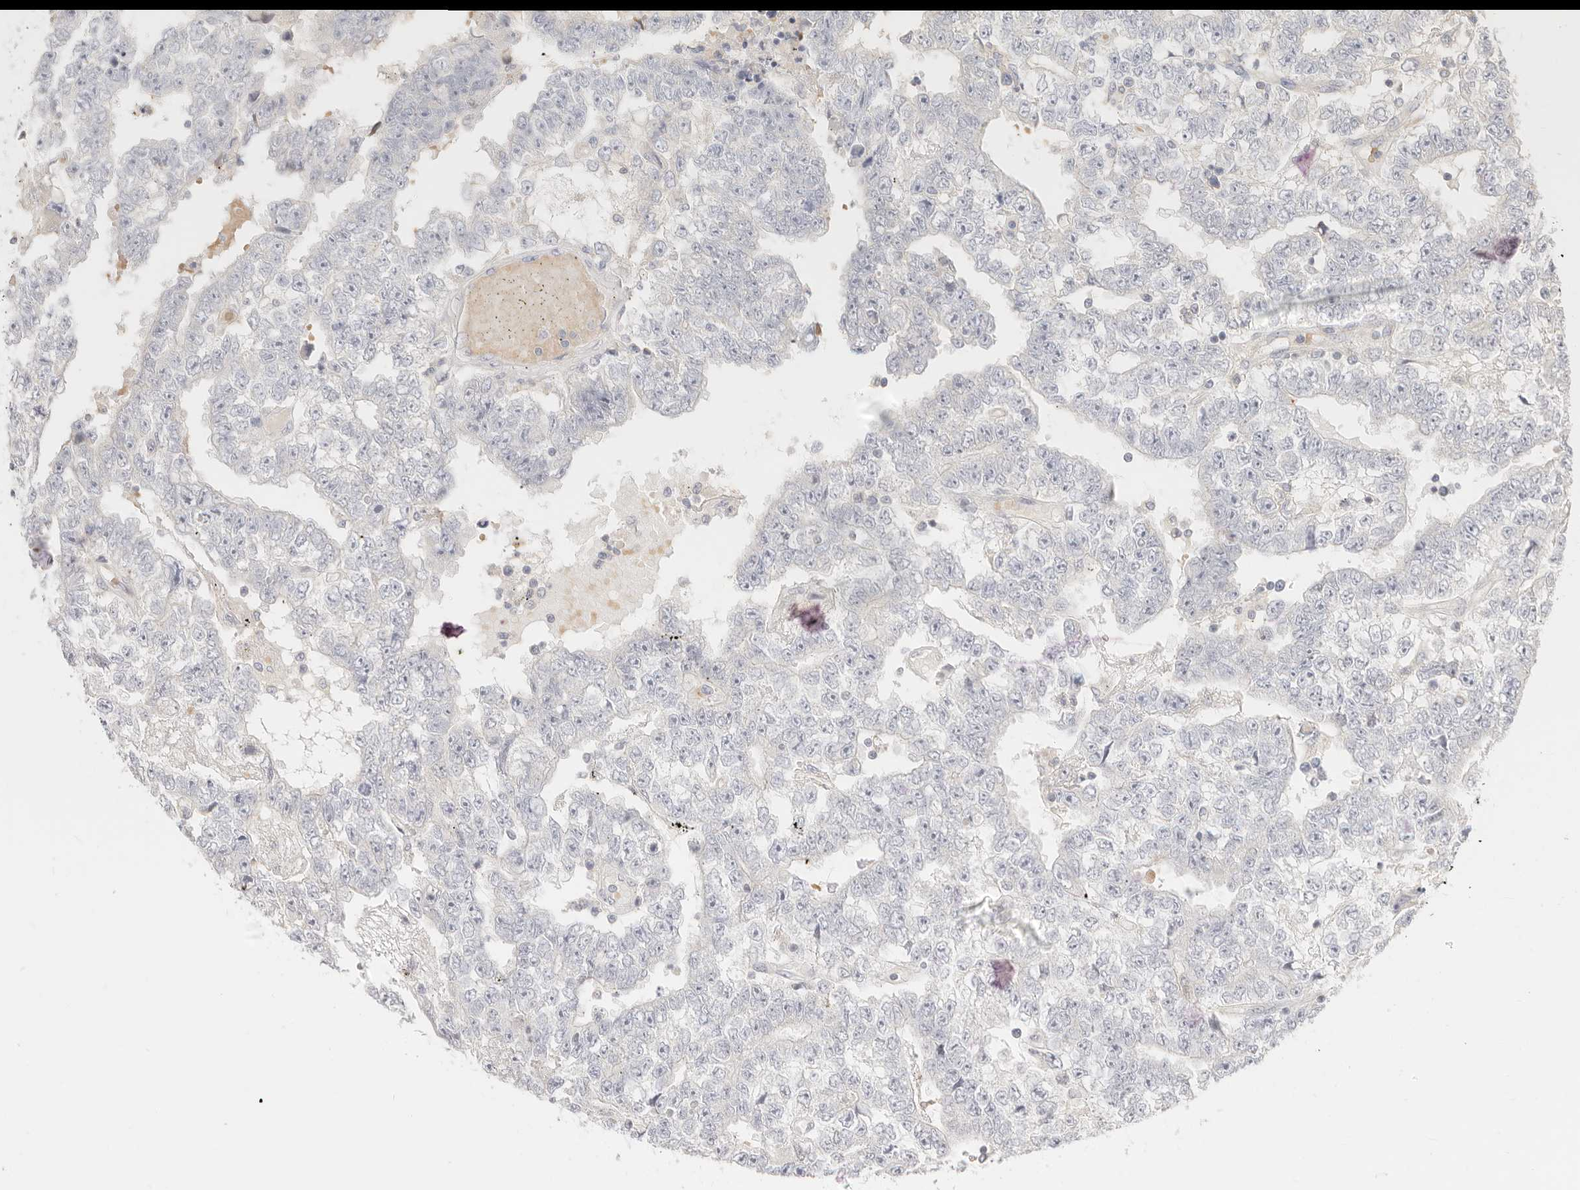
{"staining": {"intensity": "negative", "quantity": "none", "location": "none"}, "tissue": "testis cancer", "cell_type": "Tumor cells", "image_type": "cancer", "snomed": [{"axis": "morphology", "description": "Carcinoma, Embryonal, NOS"}, {"axis": "topography", "description": "Testis"}], "caption": "Testis cancer (embryonal carcinoma) was stained to show a protein in brown. There is no significant staining in tumor cells. Brightfield microscopy of IHC stained with DAB (3,3'-diaminobenzidine) (brown) and hematoxylin (blue), captured at high magnification.", "gene": "LTB4R2", "patient": {"sex": "male", "age": 25}}